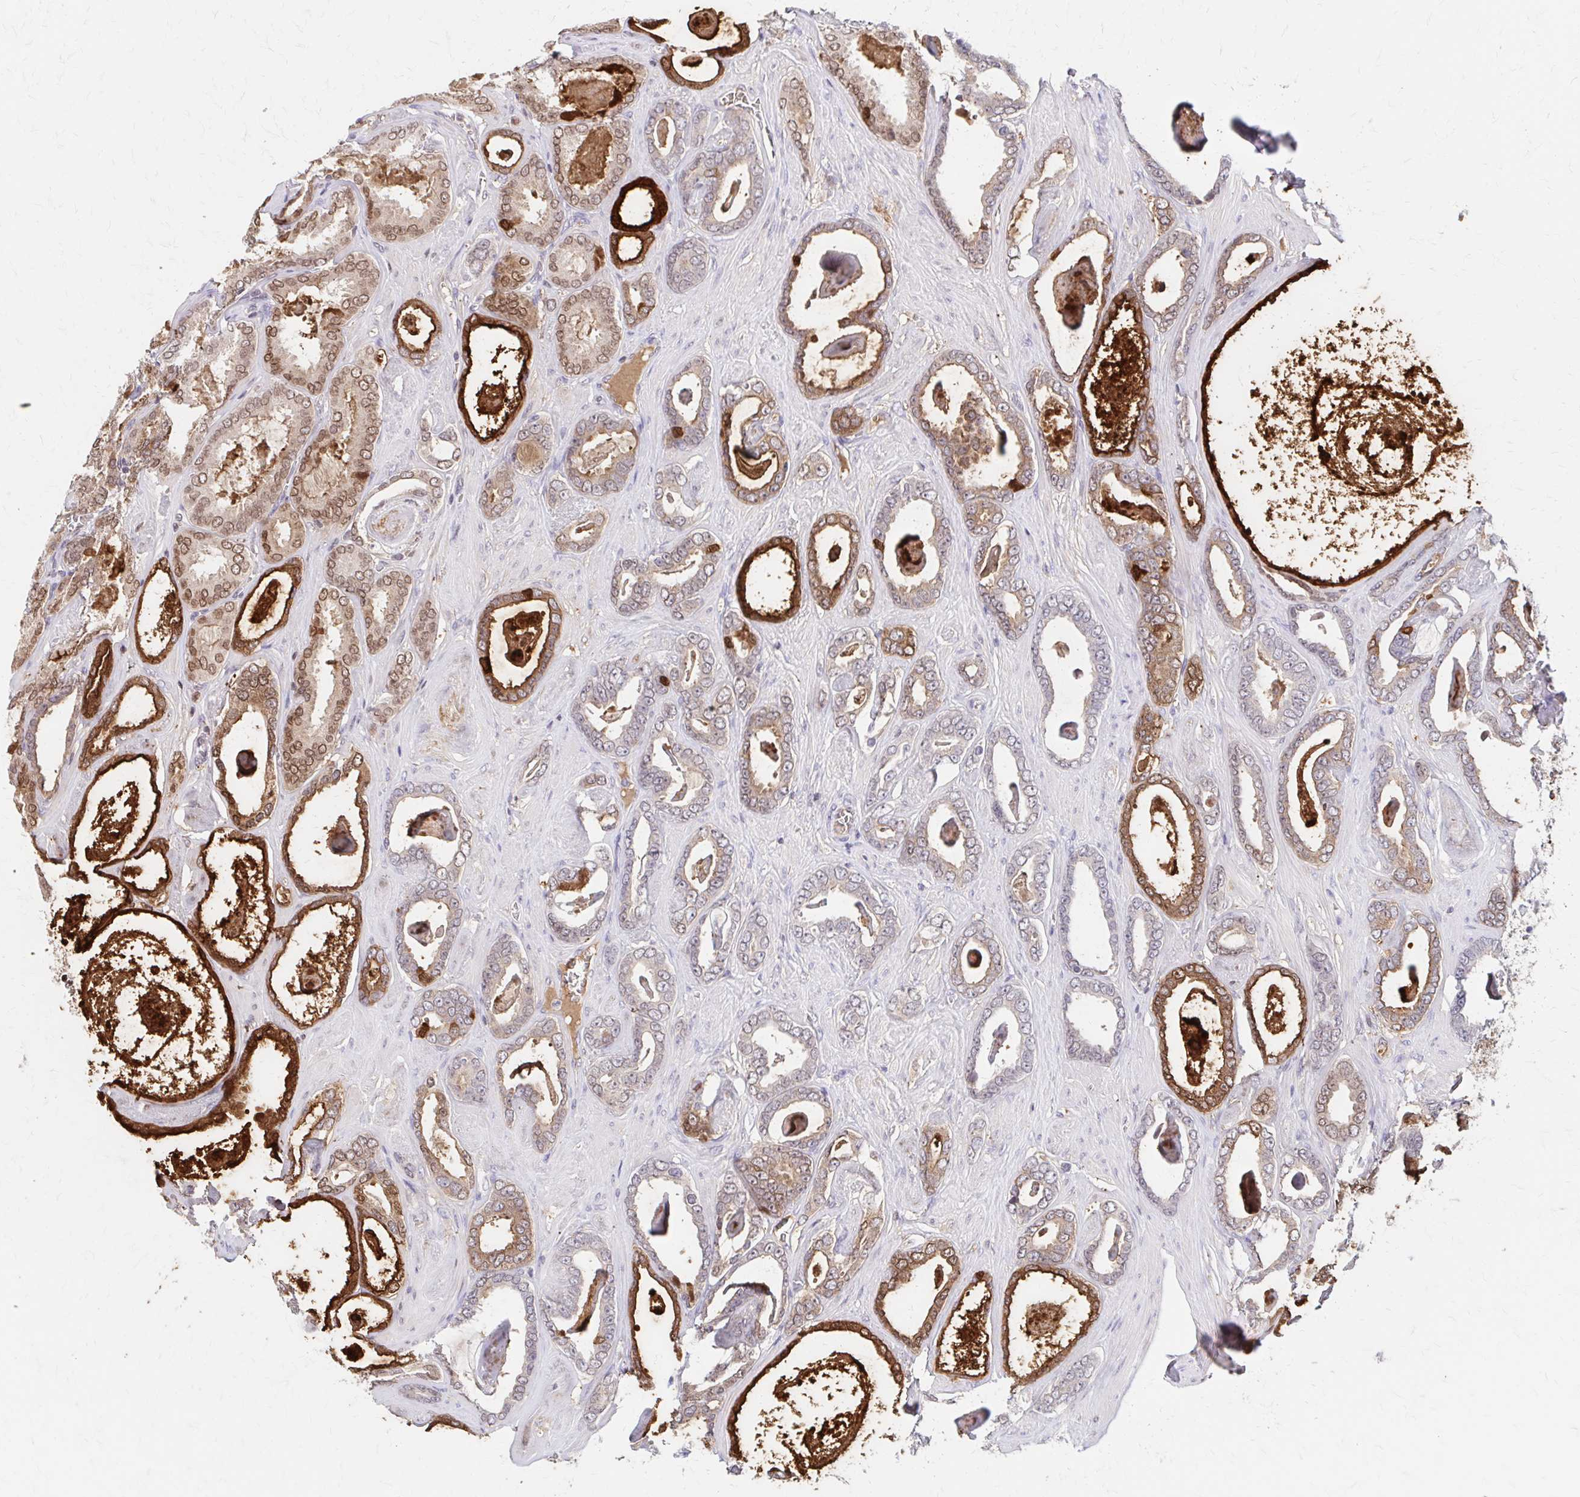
{"staining": {"intensity": "moderate", "quantity": "25%-75%", "location": "cytoplasmic/membranous,nuclear"}, "tissue": "prostate cancer", "cell_type": "Tumor cells", "image_type": "cancer", "snomed": [{"axis": "morphology", "description": "Adenocarcinoma, High grade"}, {"axis": "topography", "description": "Prostate"}], "caption": "Immunohistochemistry (IHC) histopathology image of high-grade adenocarcinoma (prostate) stained for a protein (brown), which exhibits medium levels of moderate cytoplasmic/membranous and nuclear positivity in about 25%-75% of tumor cells.", "gene": "AZGP1", "patient": {"sex": "male", "age": 63}}